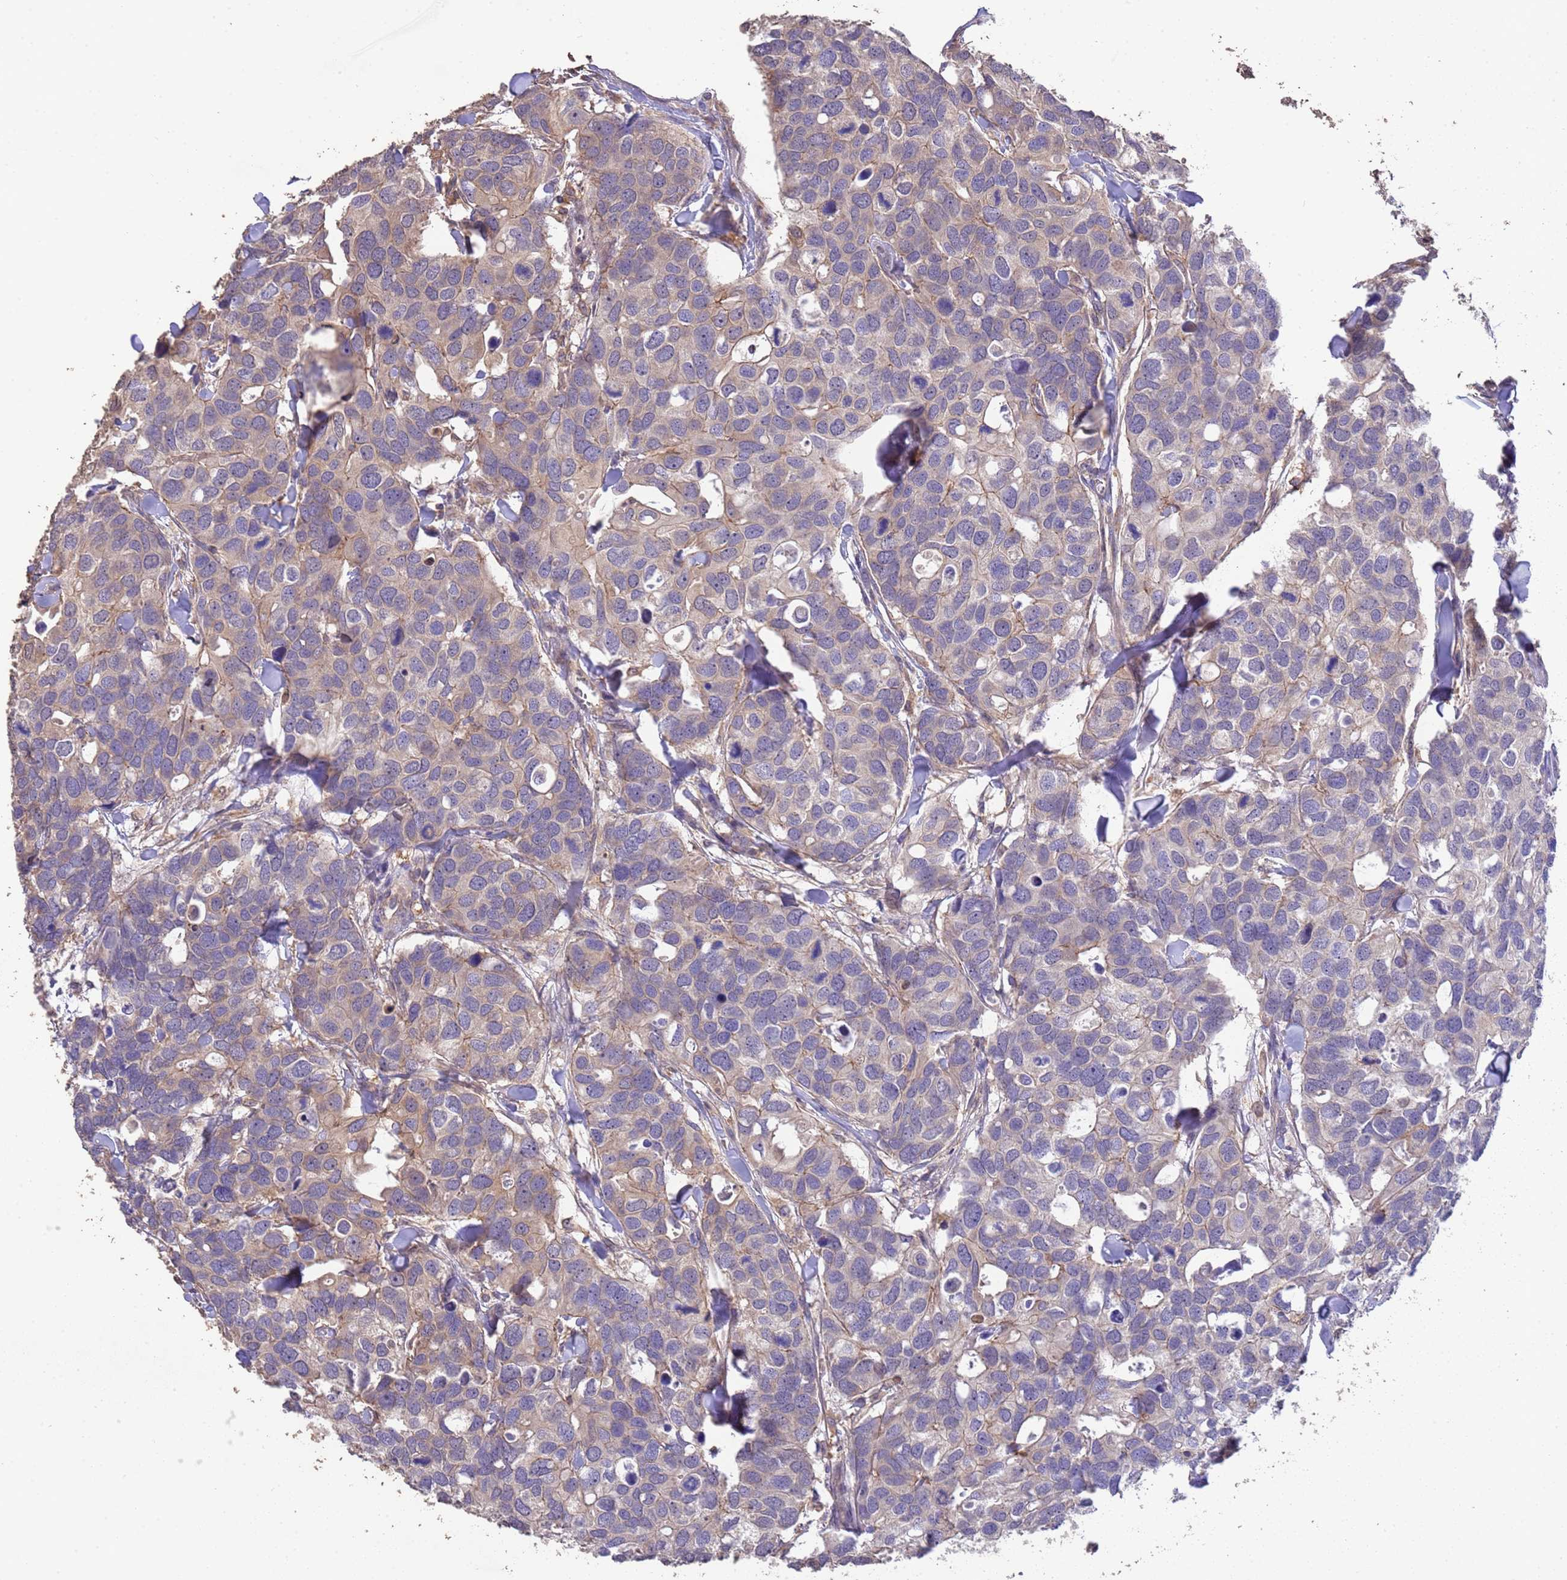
{"staining": {"intensity": "weak", "quantity": "25%-75%", "location": "cytoplasmic/membranous"}, "tissue": "breast cancer", "cell_type": "Tumor cells", "image_type": "cancer", "snomed": [{"axis": "morphology", "description": "Duct carcinoma"}, {"axis": "topography", "description": "Breast"}], "caption": "This image reveals breast infiltrating ductal carcinoma stained with immunohistochemistry (IHC) to label a protein in brown. The cytoplasmic/membranous of tumor cells show weak positivity for the protein. Nuclei are counter-stained blue.", "gene": "NPHP1", "patient": {"sex": "female", "age": 83}}